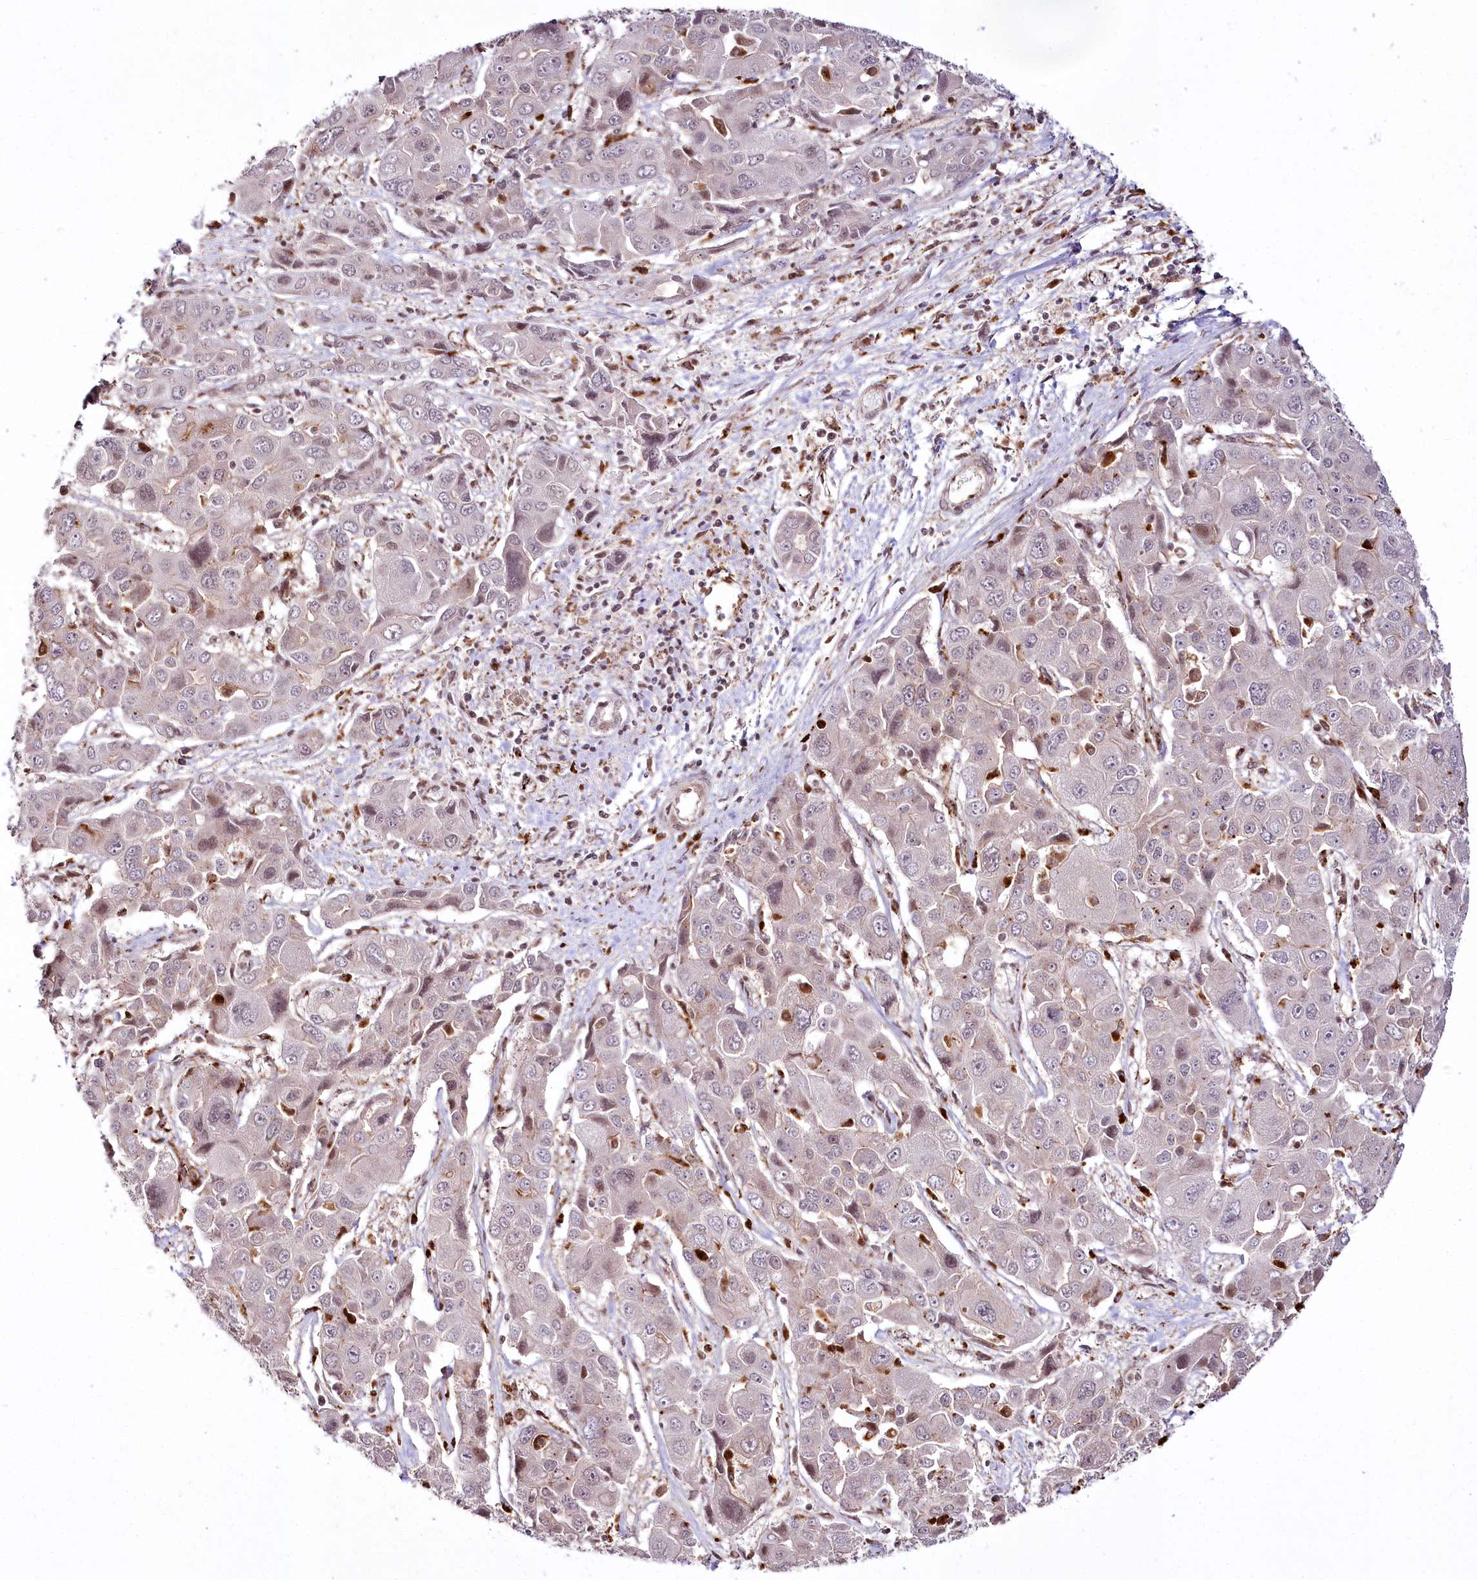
{"staining": {"intensity": "negative", "quantity": "none", "location": "none"}, "tissue": "liver cancer", "cell_type": "Tumor cells", "image_type": "cancer", "snomed": [{"axis": "morphology", "description": "Cholangiocarcinoma"}, {"axis": "topography", "description": "Liver"}], "caption": "Immunohistochemistry histopathology image of neoplastic tissue: liver cancer (cholangiocarcinoma) stained with DAB (3,3'-diaminobenzidine) displays no significant protein staining in tumor cells.", "gene": "HOXC8", "patient": {"sex": "male", "age": 67}}